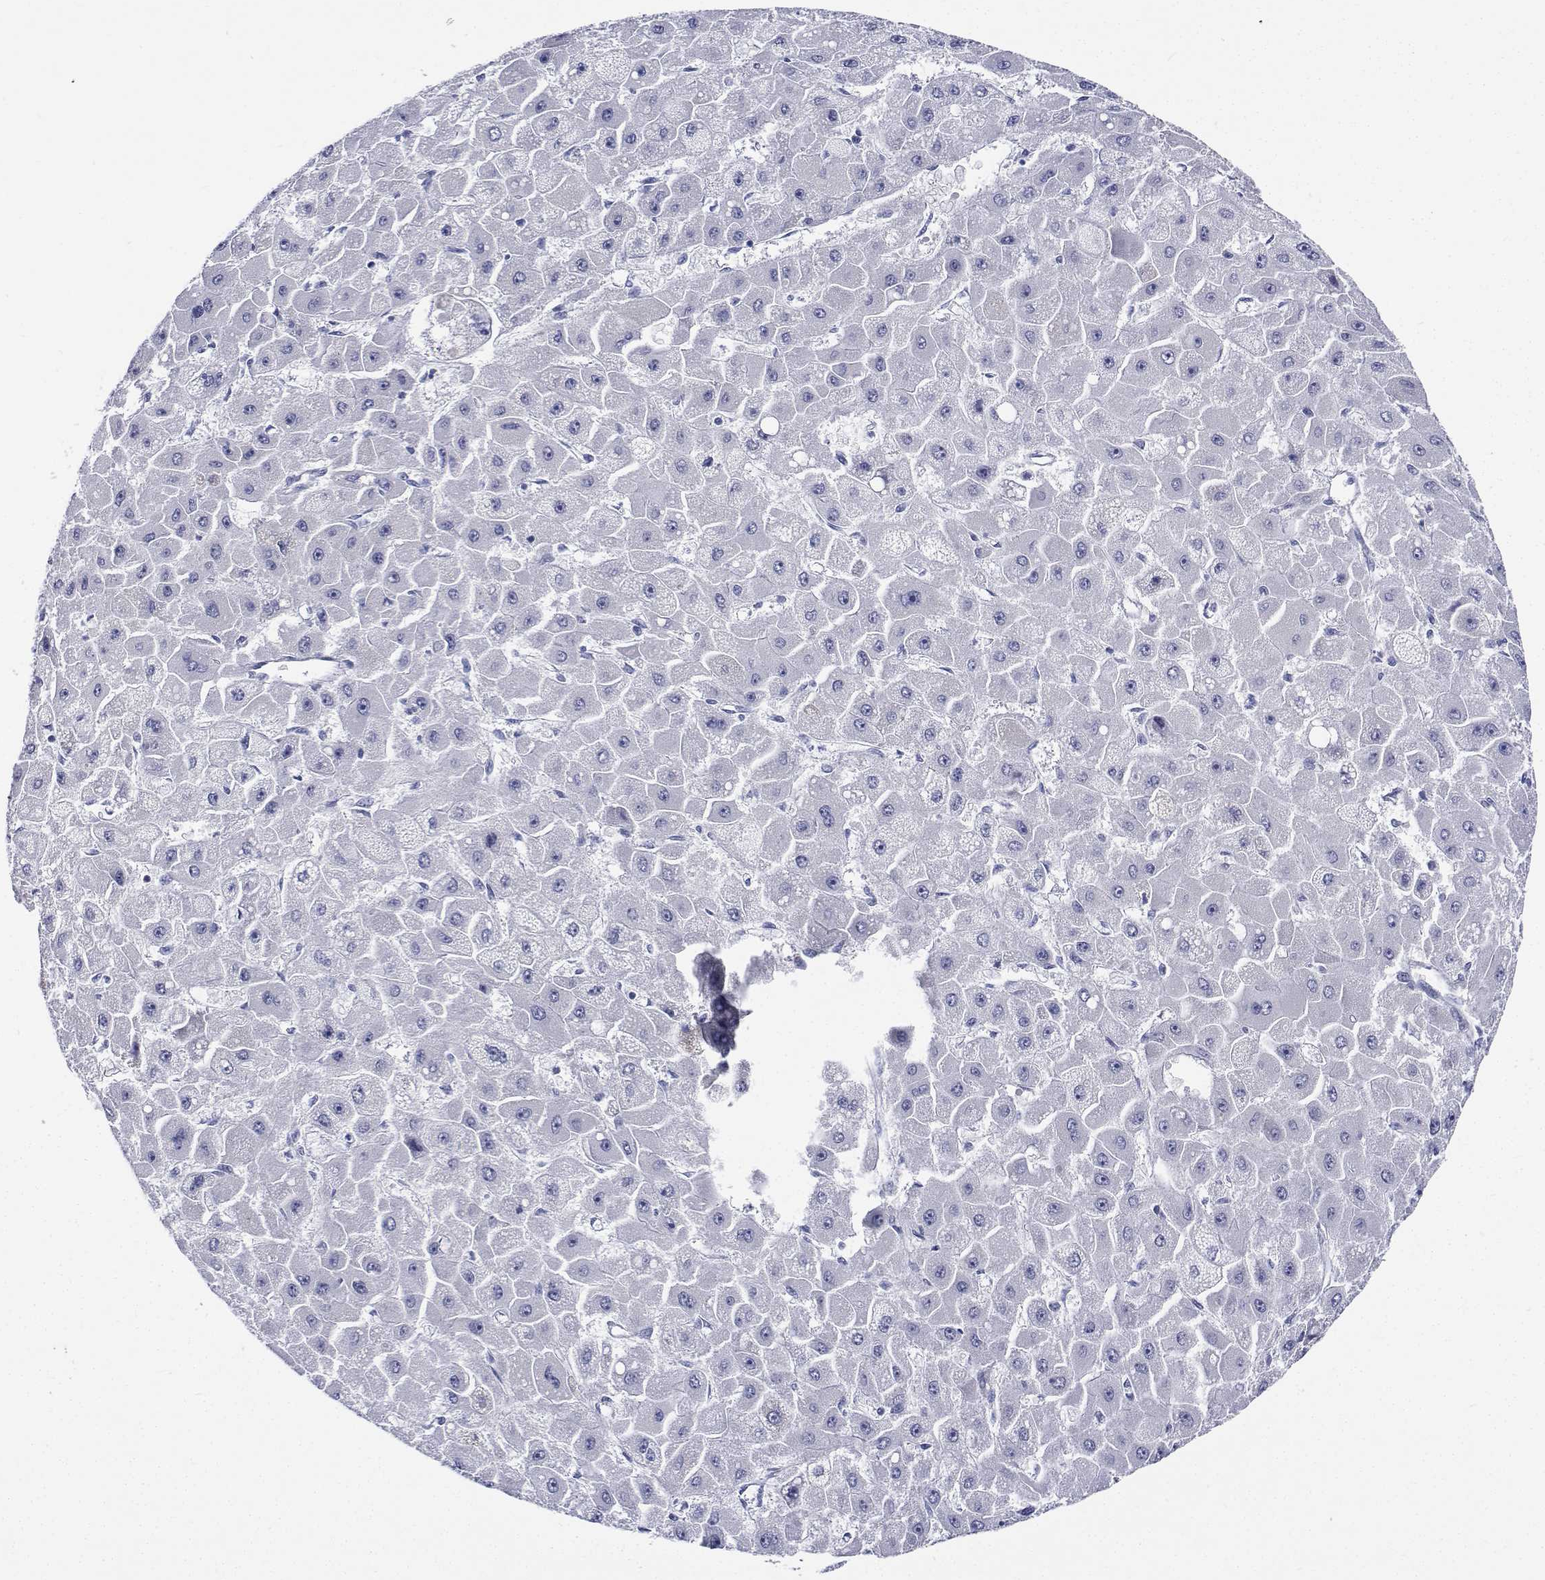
{"staining": {"intensity": "negative", "quantity": "none", "location": "none"}, "tissue": "liver cancer", "cell_type": "Tumor cells", "image_type": "cancer", "snomed": [{"axis": "morphology", "description": "Carcinoma, Hepatocellular, NOS"}, {"axis": "topography", "description": "Liver"}], "caption": "A high-resolution photomicrograph shows immunohistochemistry staining of hepatocellular carcinoma (liver), which reveals no significant staining in tumor cells.", "gene": "CDHR3", "patient": {"sex": "female", "age": 25}}